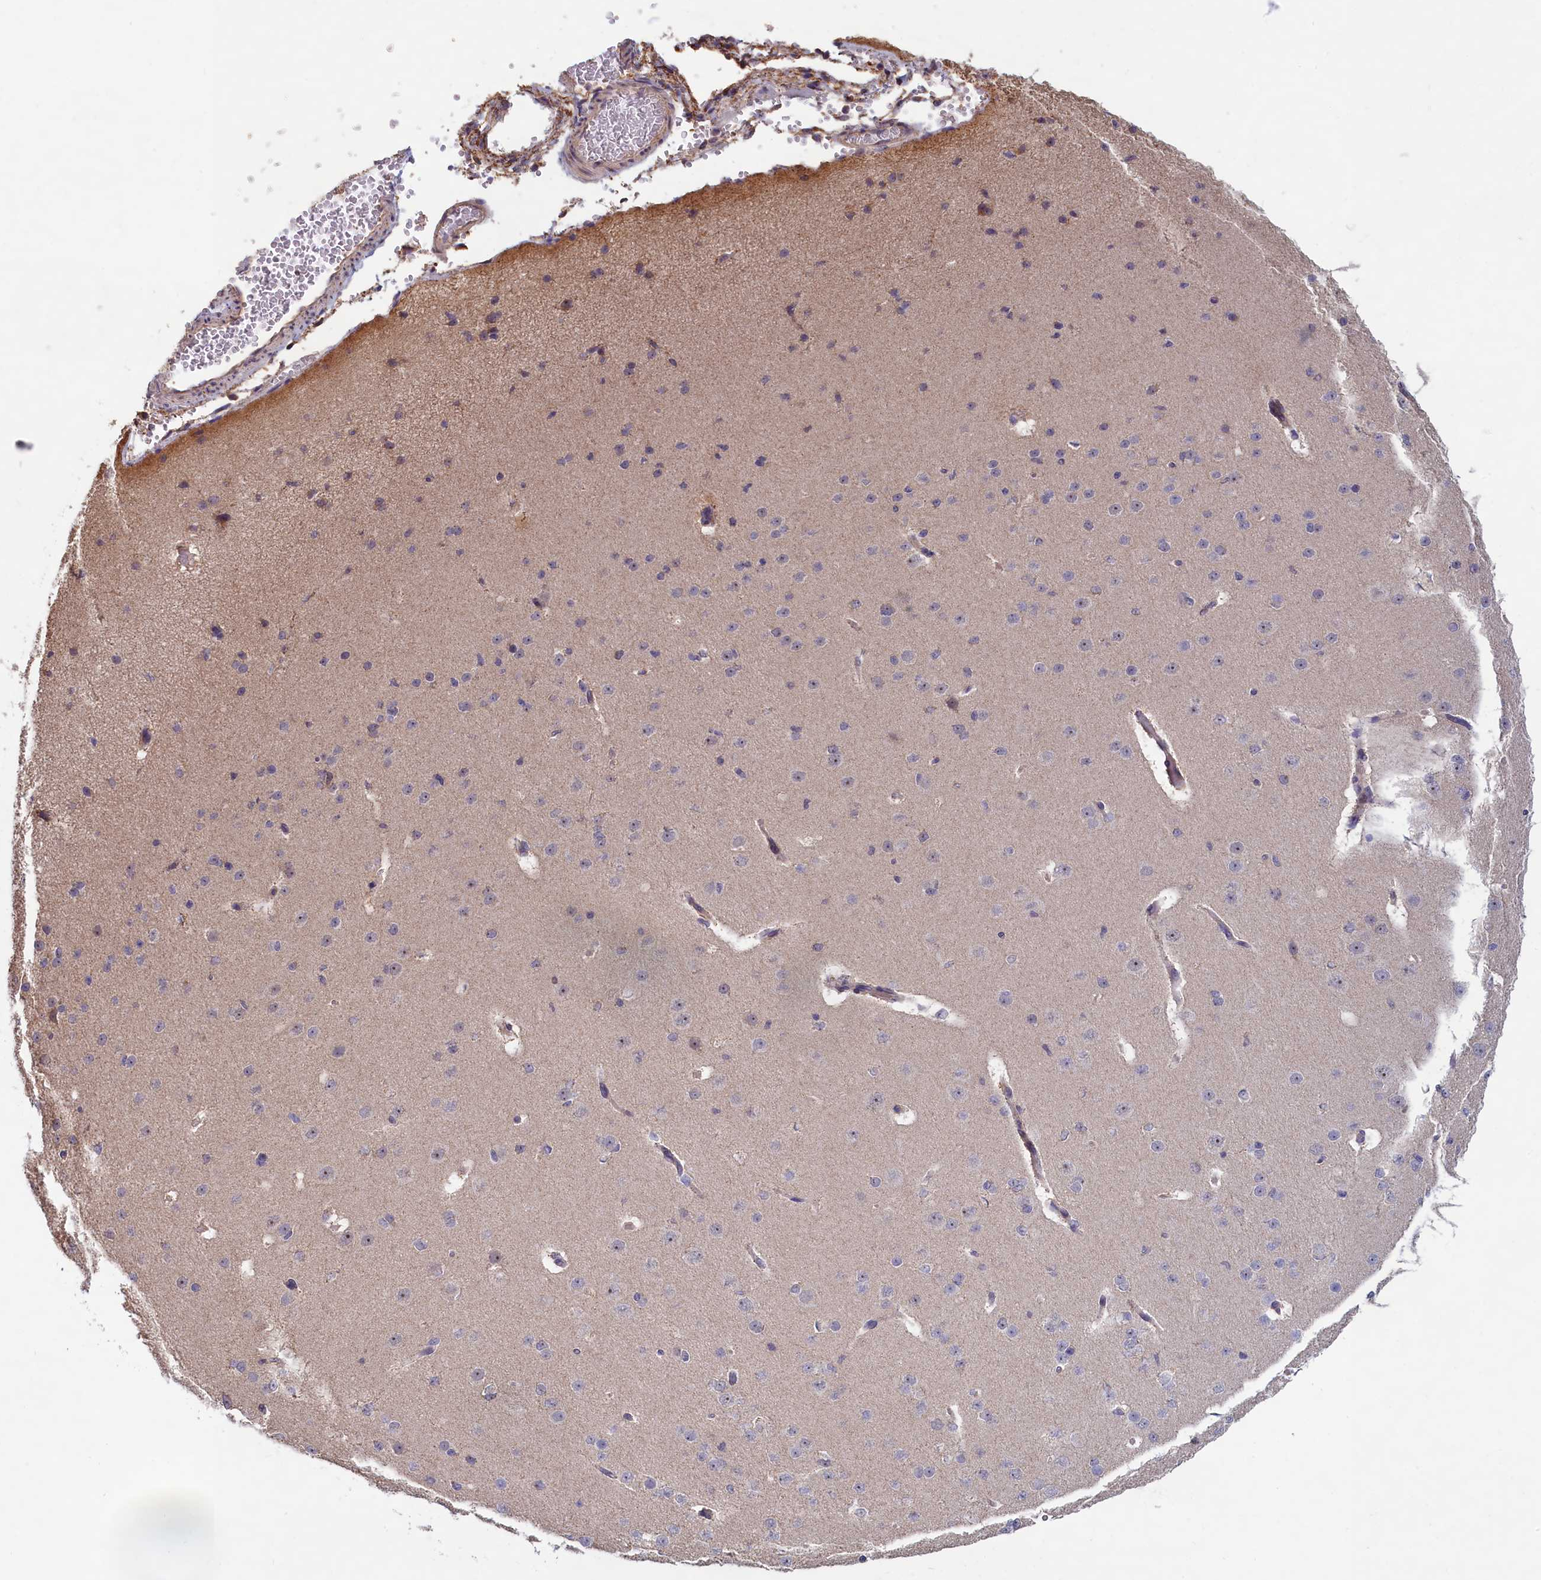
{"staining": {"intensity": "weak", "quantity": "<25%", "location": "cytoplasmic/membranous"}, "tissue": "cerebral cortex", "cell_type": "Endothelial cells", "image_type": "normal", "snomed": [{"axis": "morphology", "description": "Normal tissue, NOS"}, {"axis": "morphology", "description": "Developmental malformation"}, {"axis": "topography", "description": "Cerebral cortex"}], "caption": "Histopathology image shows no significant protein expression in endothelial cells of benign cerebral cortex. (Brightfield microscopy of DAB (3,3'-diaminobenzidine) IHC at high magnification).", "gene": "ENSG00000269825", "patient": {"sex": "female", "age": 30}}